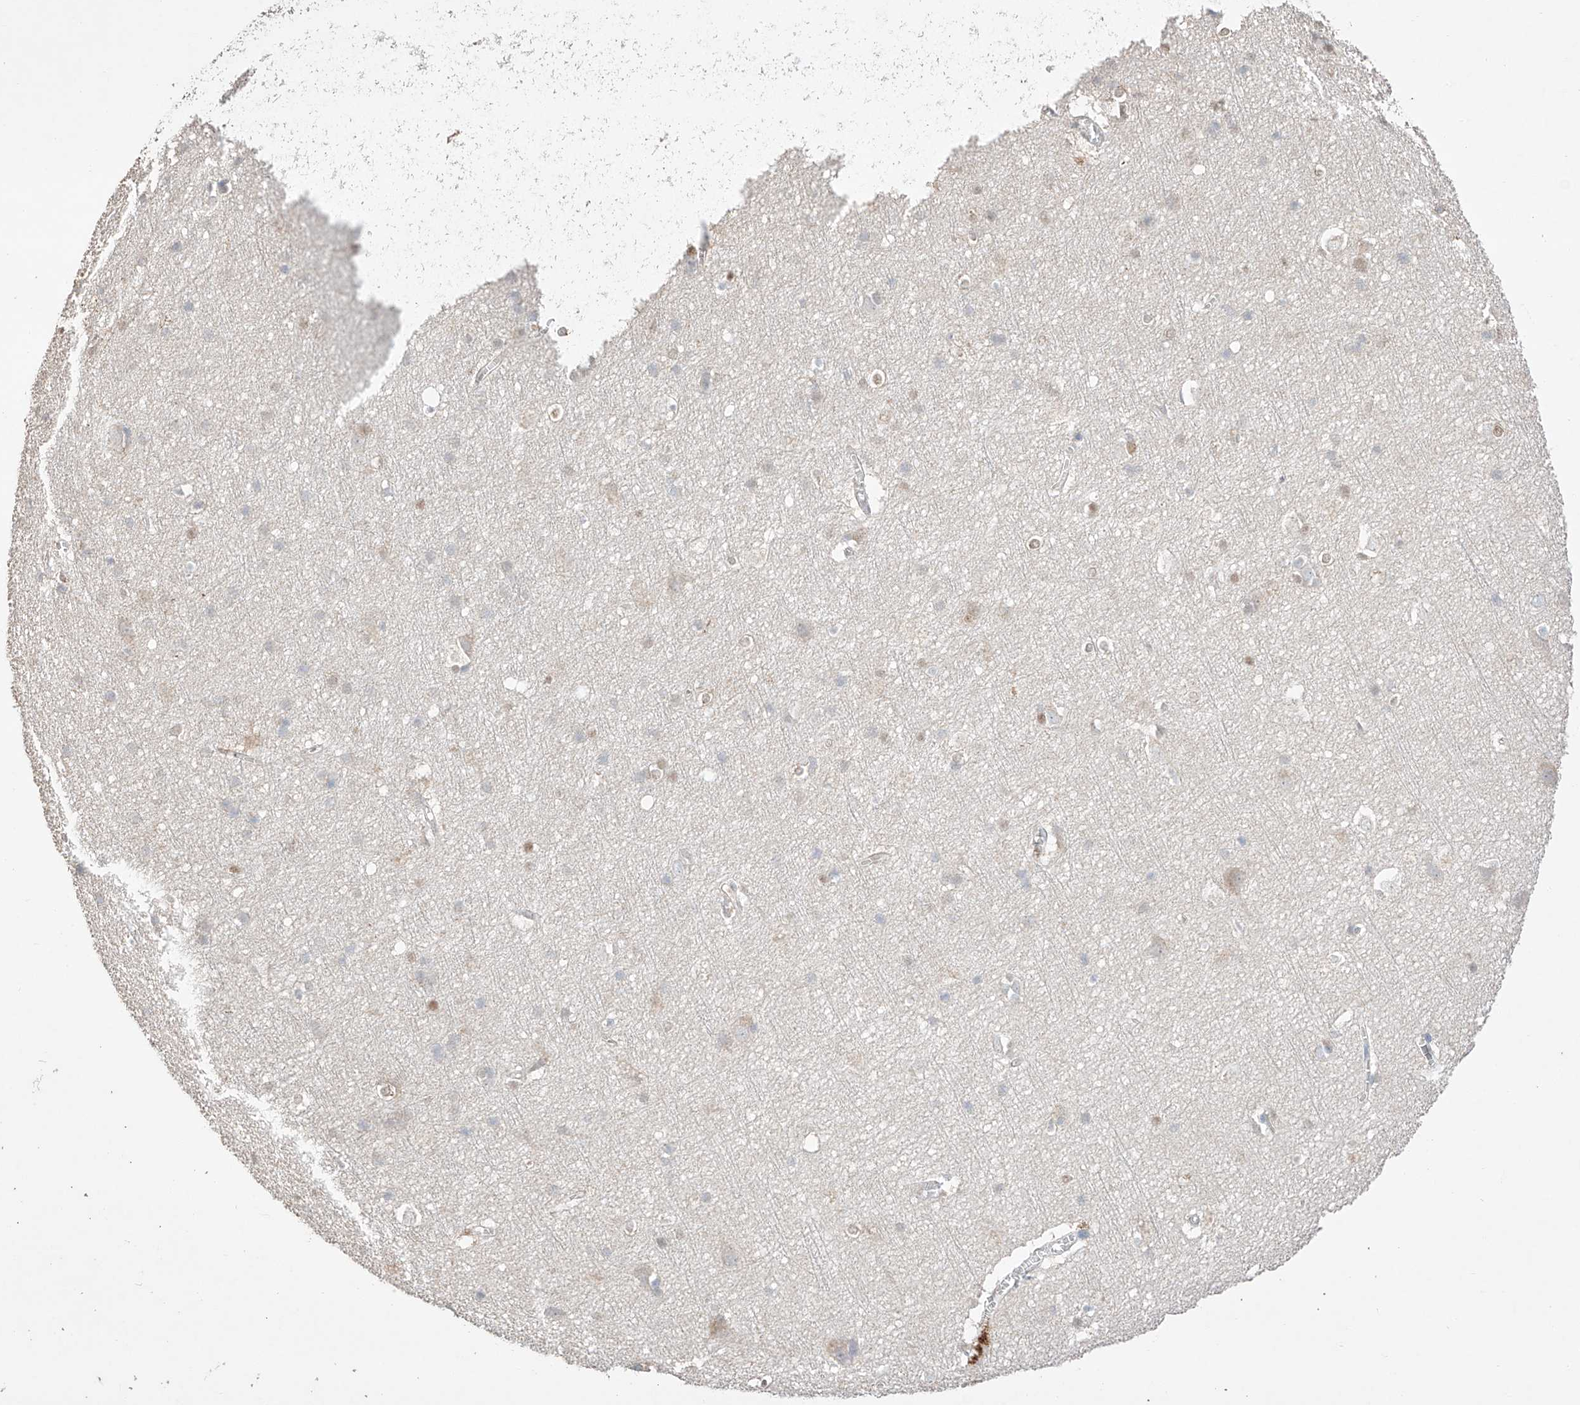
{"staining": {"intensity": "negative", "quantity": "none", "location": "none"}, "tissue": "cerebral cortex", "cell_type": "Endothelial cells", "image_type": "normal", "snomed": [{"axis": "morphology", "description": "Normal tissue, NOS"}, {"axis": "topography", "description": "Cerebral cortex"}], "caption": "The immunohistochemistry image has no significant expression in endothelial cells of cerebral cortex.", "gene": "APIP", "patient": {"sex": "male", "age": 54}}